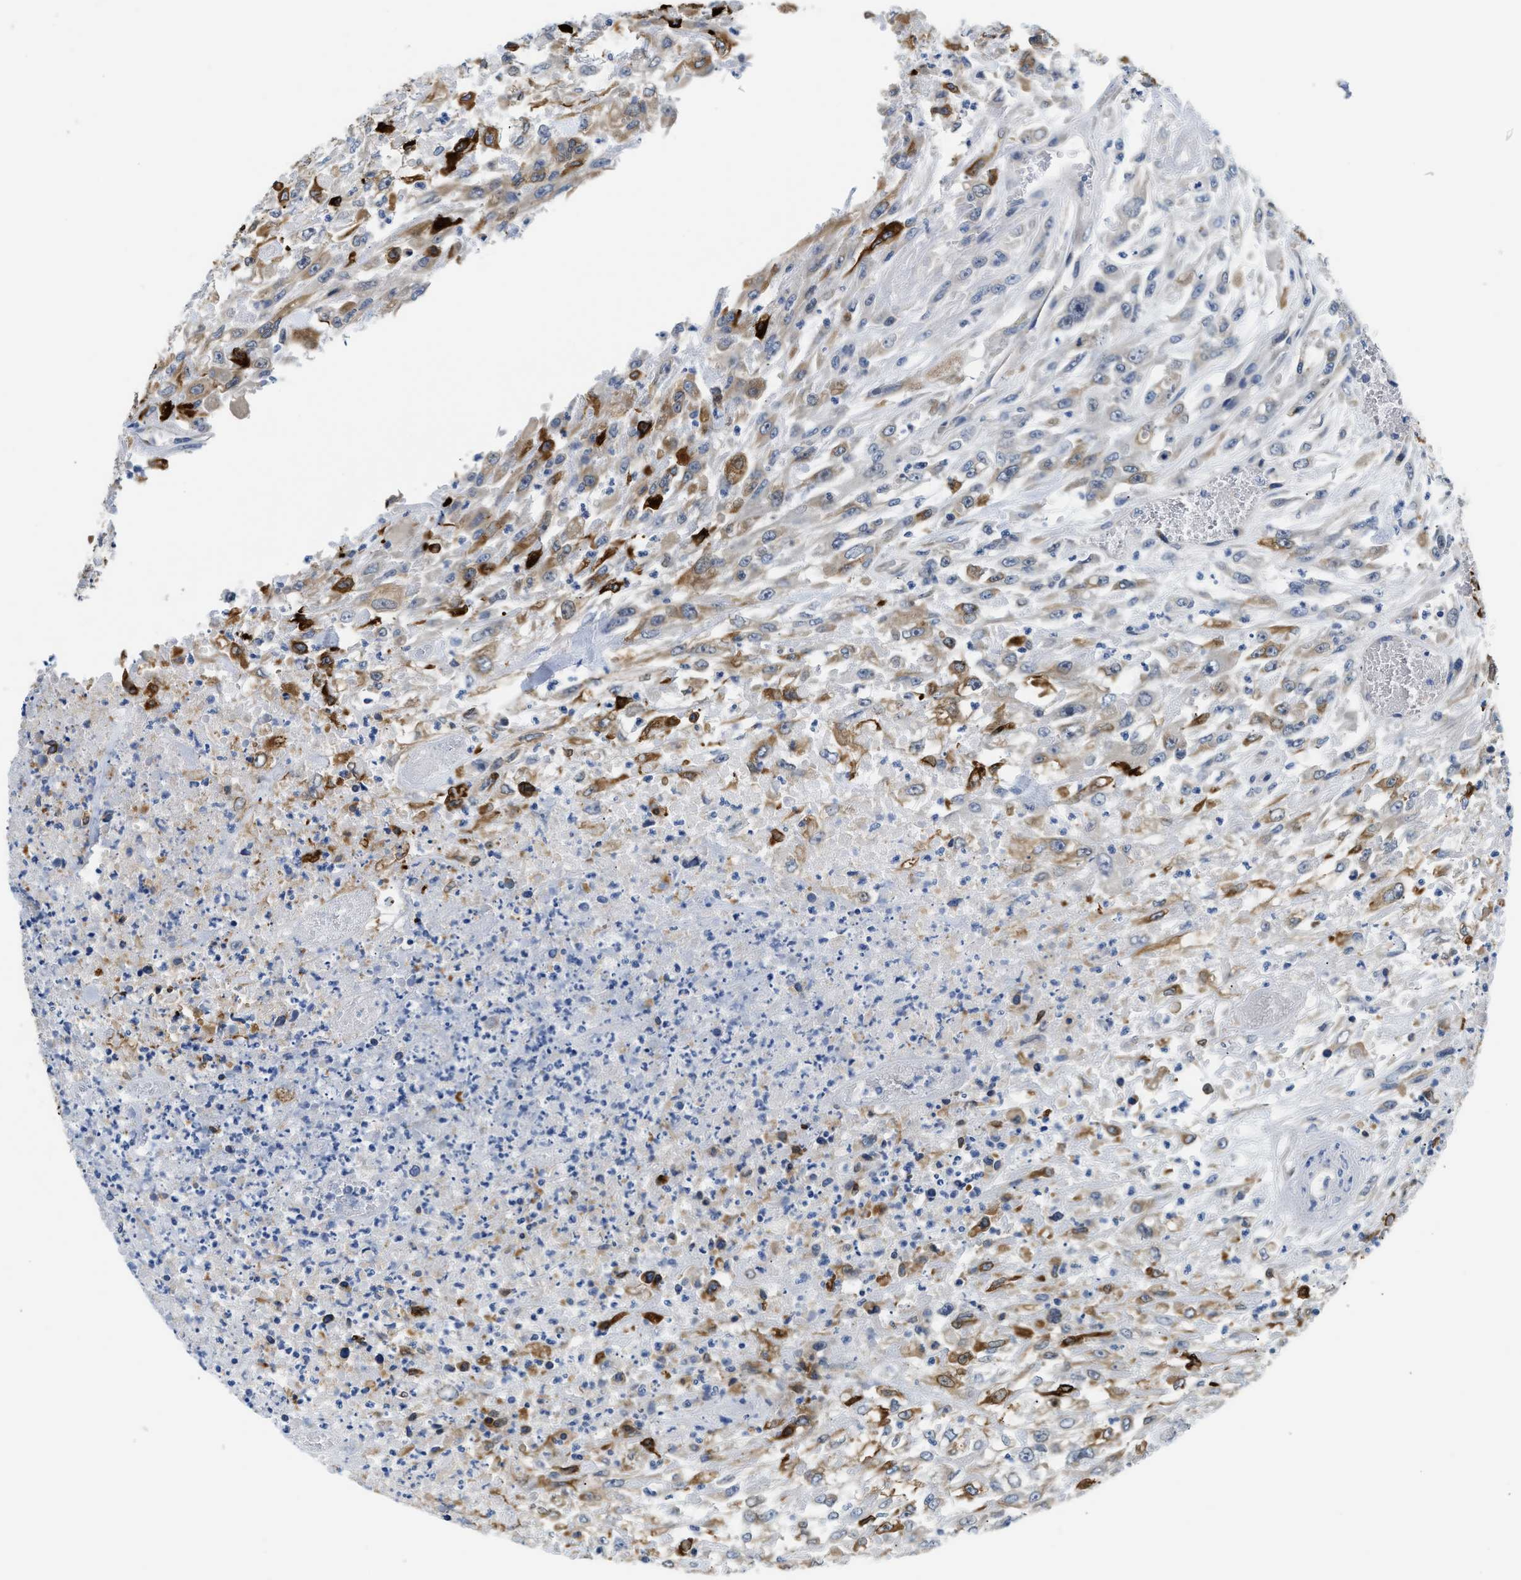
{"staining": {"intensity": "moderate", "quantity": ">75%", "location": "cytoplasmic/membranous"}, "tissue": "urothelial cancer", "cell_type": "Tumor cells", "image_type": "cancer", "snomed": [{"axis": "morphology", "description": "Urothelial carcinoma, High grade"}, {"axis": "topography", "description": "Urinary bladder"}], "caption": "Human urothelial cancer stained with a brown dye displays moderate cytoplasmic/membranous positive positivity in approximately >75% of tumor cells.", "gene": "CLGN", "patient": {"sex": "male", "age": 46}}